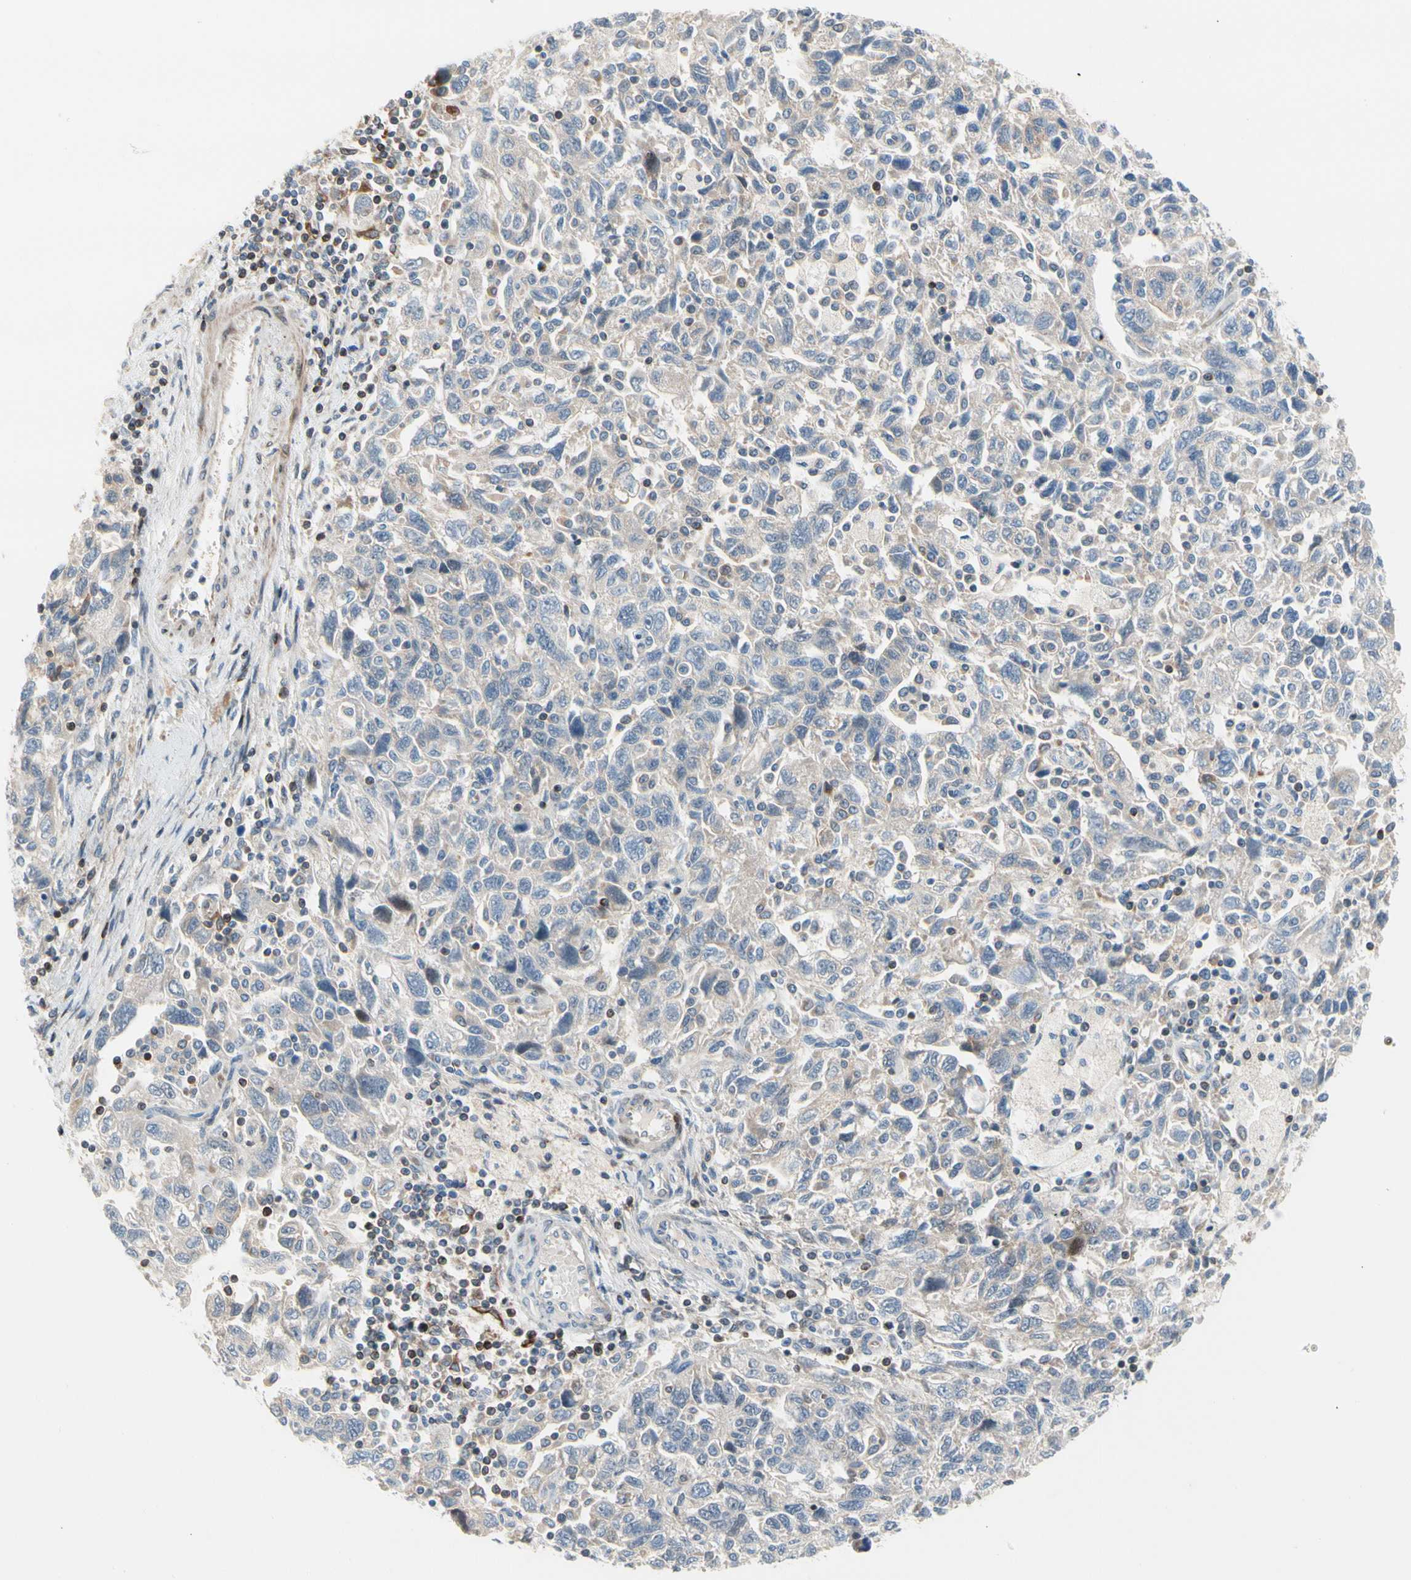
{"staining": {"intensity": "negative", "quantity": "none", "location": "none"}, "tissue": "ovarian cancer", "cell_type": "Tumor cells", "image_type": "cancer", "snomed": [{"axis": "morphology", "description": "Carcinoma, NOS"}, {"axis": "morphology", "description": "Cystadenocarcinoma, serous, NOS"}, {"axis": "topography", "description": "Ovary"}], "caption": "An immunohistochemistry micrograph of carcinoma (ovarian) is shown. There is no staining in tumor cells of carcinoma (ovarian).", "gene": "MAP3K3", "patient": {"sex": "female", "age": 69}}